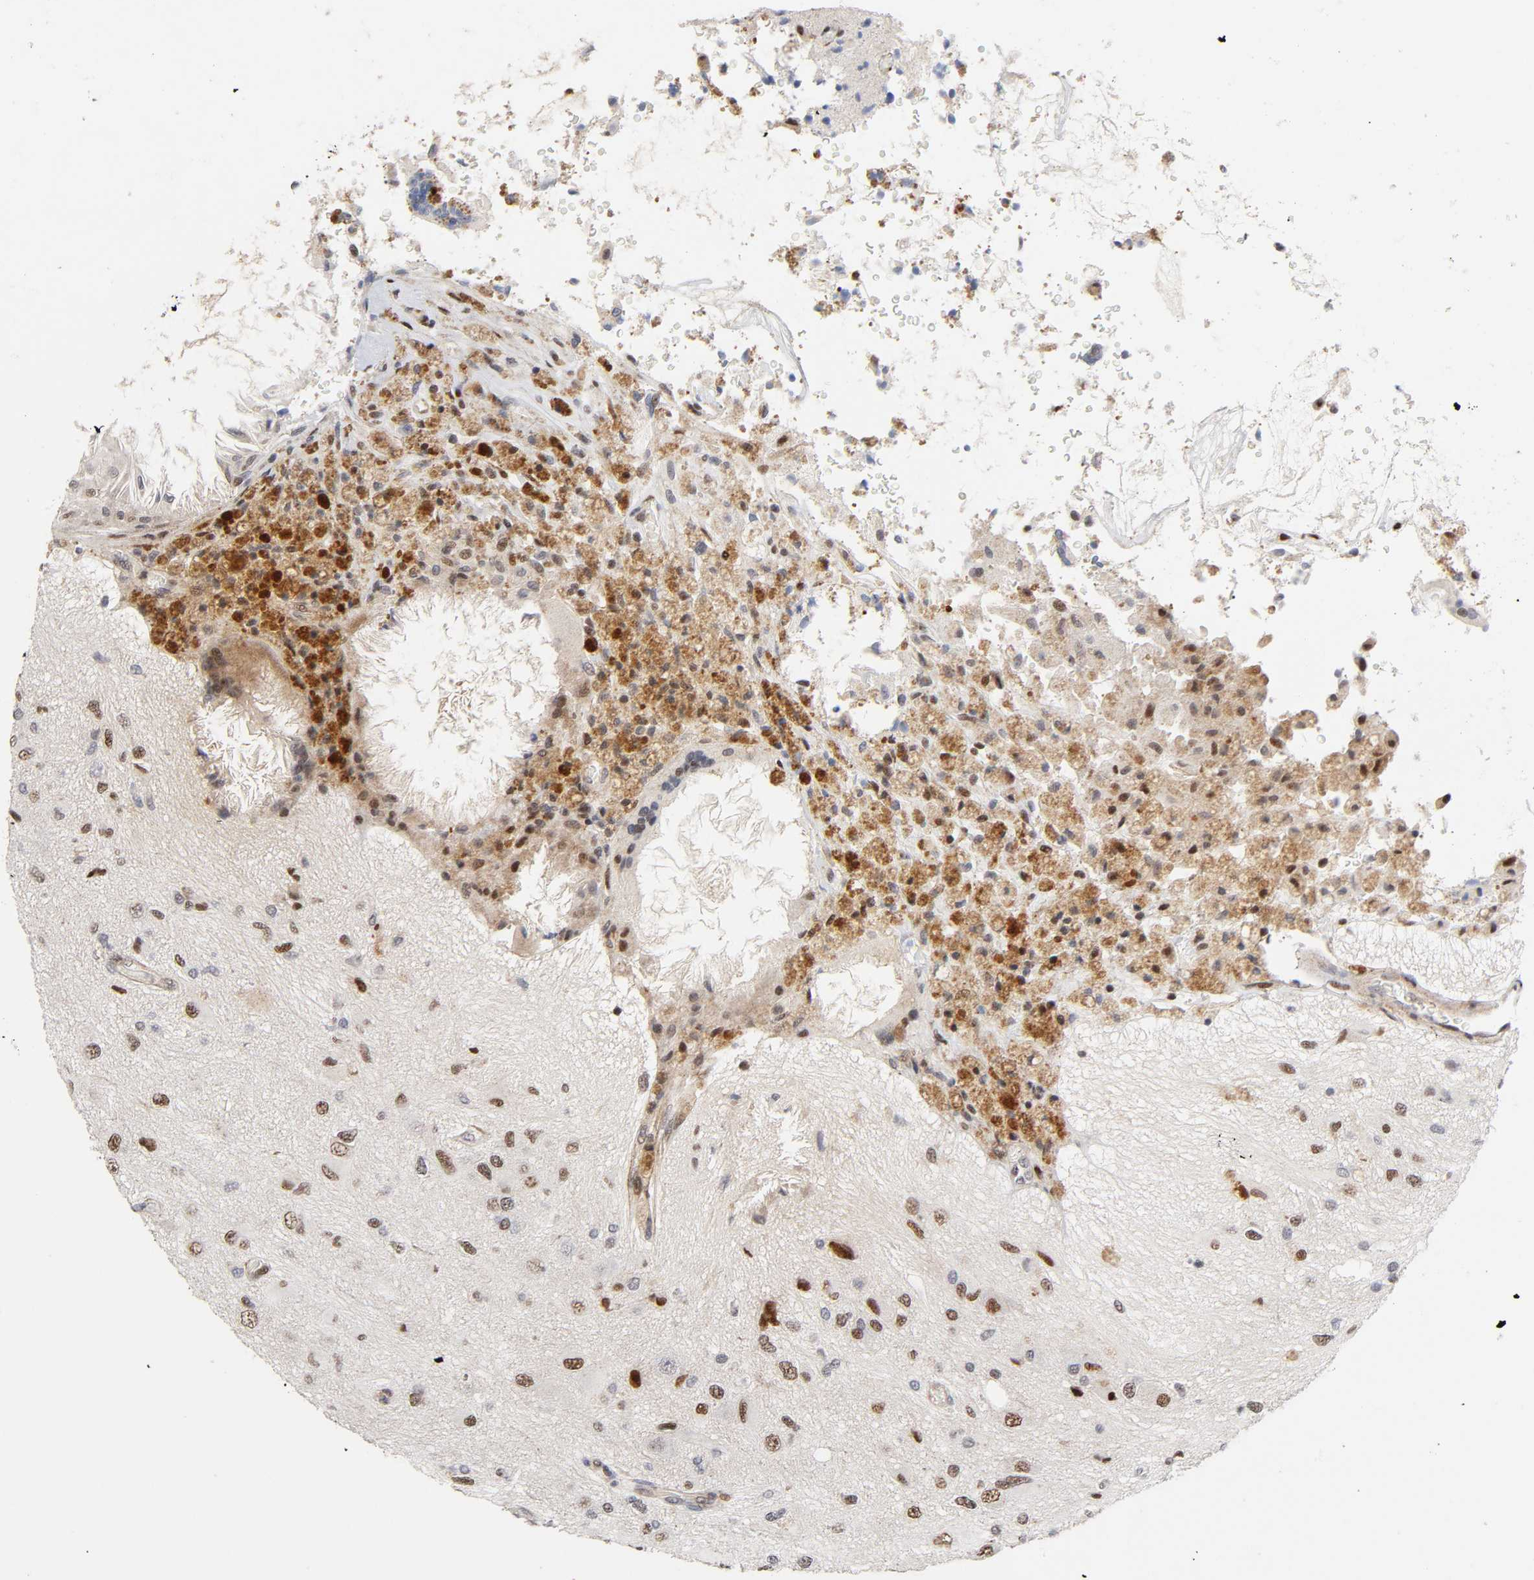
{"staining": {"intensity": "moderate", "quantity": "25%-75%", "location": "nuclear"}, "tissue": "glioma", "cell_type": "Tumor cells", "image_type": "cancer", "snomed": [{"axis": "morphology", "description": "Glioma, malignant, High grade"}, {"axis": "topography", "description": "Brain"}], "caption": "Tumor cells reveal medium levels of moderate nuclear staining in about 25%-75% of cells in glioma. Nuclei are stained in blue.", "gene": "STK38", "patient": {"sex": "male", "age": 47}}